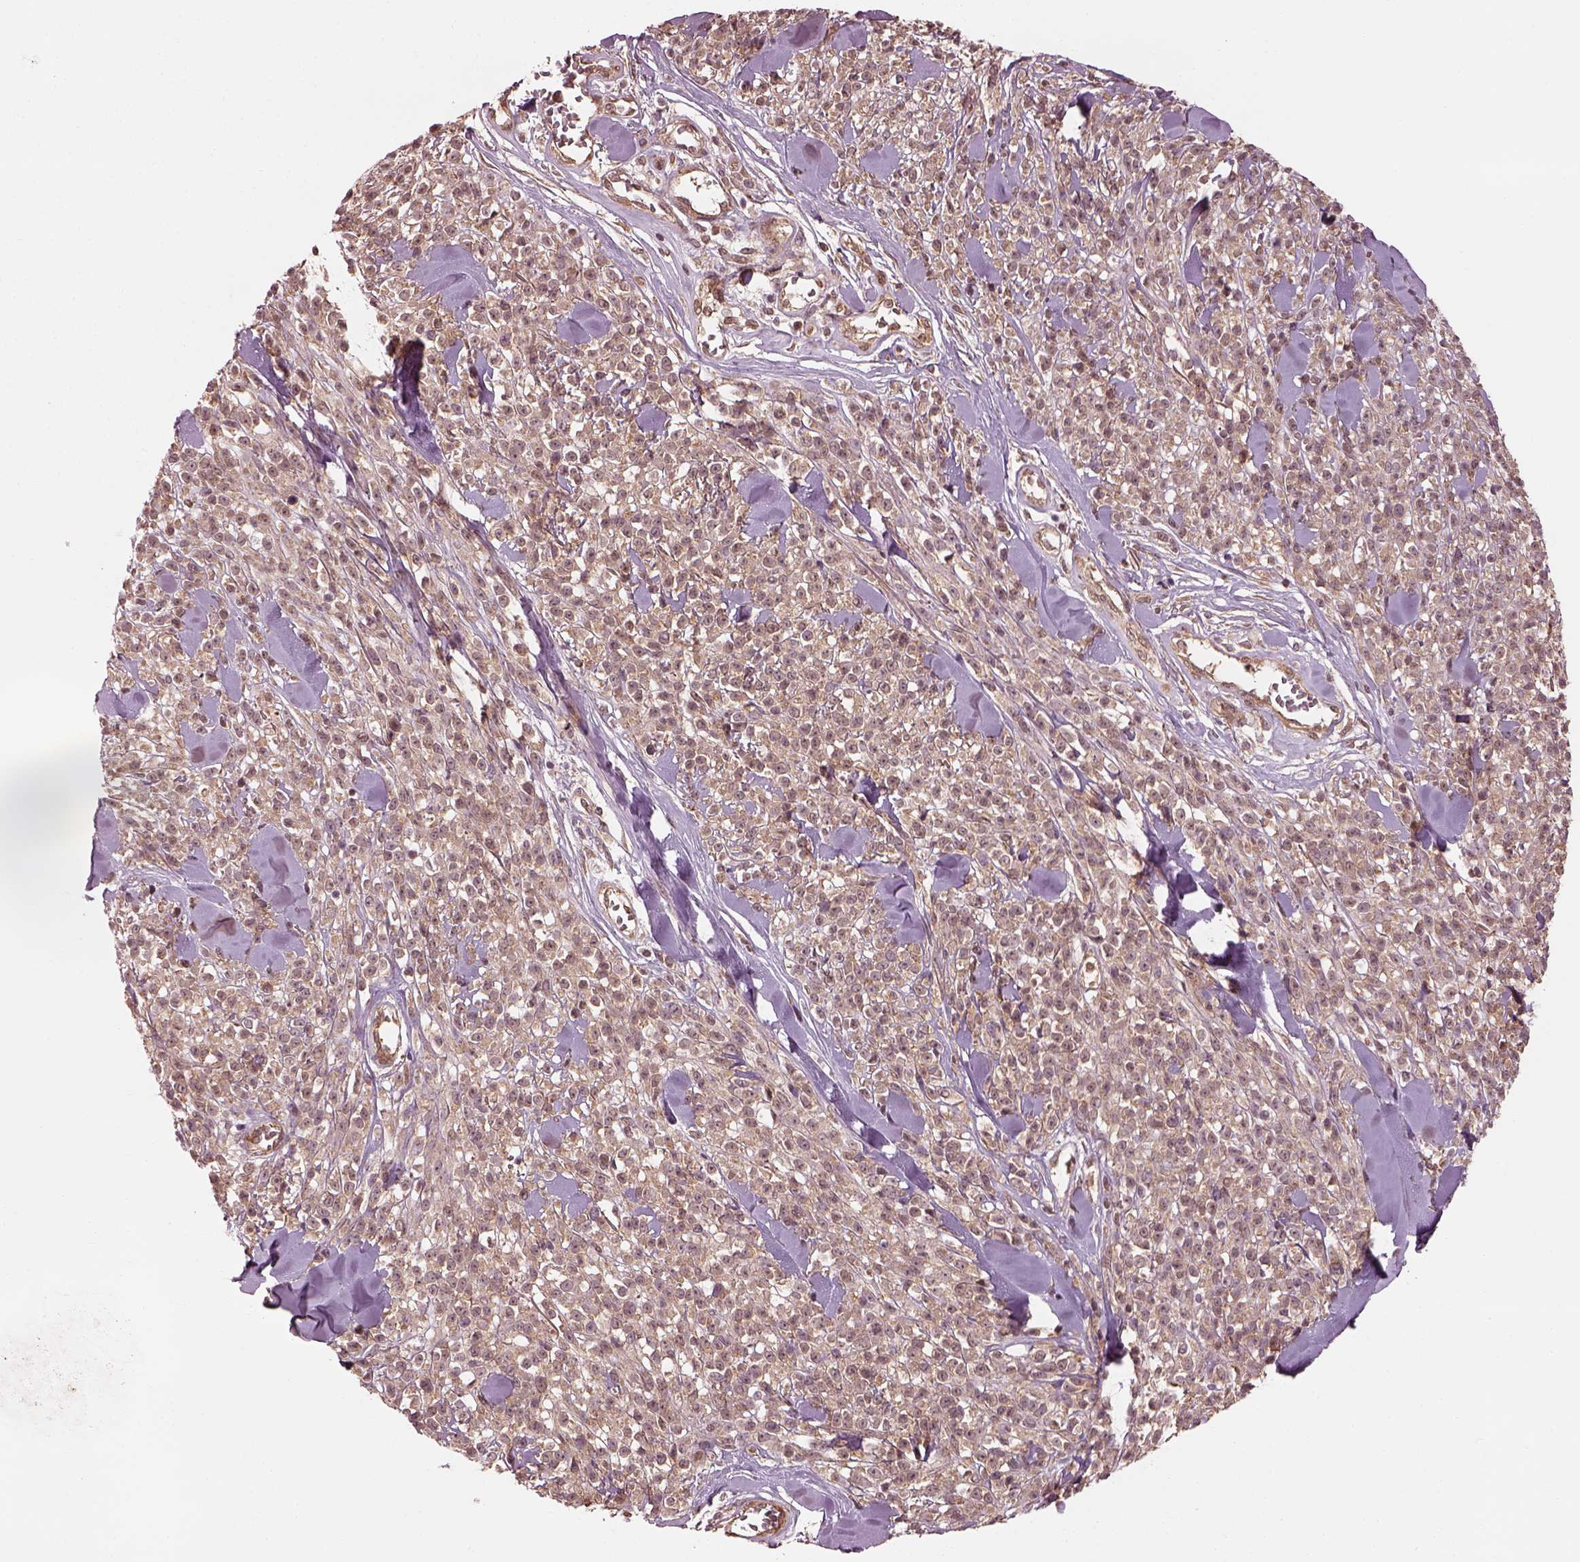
{"staining": {"intensity": "weak", "quantity": "25%-75%", "location": "cytoplasmic/membranous"}, "tissue": "melanoma", "cell_type": "Tumor cells", "image_type": "cancer", "snomed": [{"axis": "morphology", "description": "Malignant melanoma, NOS"}, {"axis": "topography", "description": "Skin"}, {"axis": "topography", "description": "Skin of trunk"}], "caption": "IHC (DAB (3,3'-diaminobenzidine)) staining of human malignant melanoma reveals weak cytoplasmic/membranous protein positivity in approximately 25%-75% of tumor cells. (DAB (3,3'-diaminobenzidine) = brown stain, brightfield microscopy at high magnification).", "gene": "LSM14A", "patient": {"sex": "male", "age": 74}}